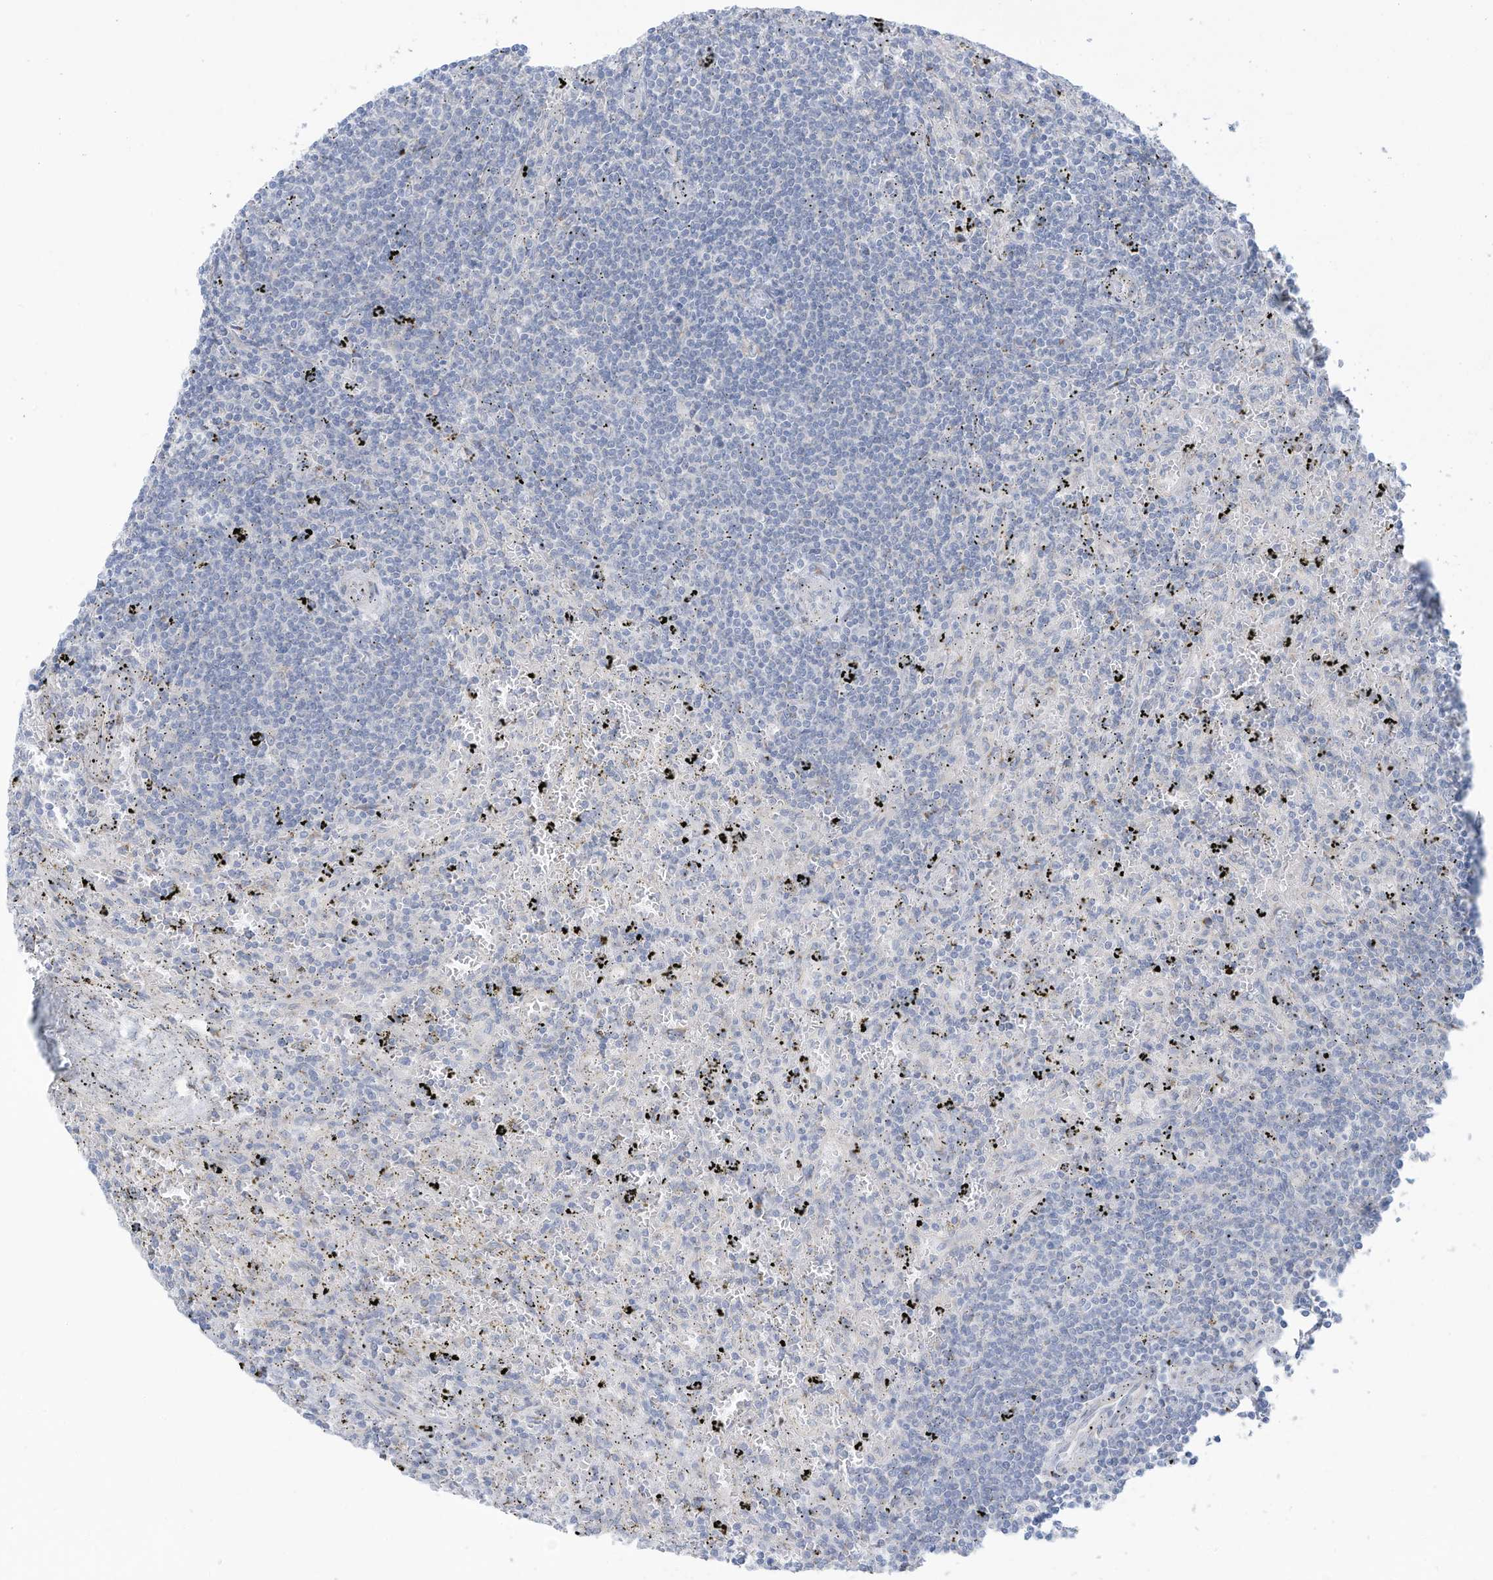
{"staining": {"intensity": "negative", "quantity": "none", "location": "none"}, "tissue": "lymphoma", "cell_type": "Tumor cells", "image_type": "cancer", "snomed": [{"axis": "morphology", "description": "Malignant lymphoma, non-Hodgkin's type, Low grade"}, {"axis": "topography", "description": "Spleen"}], "caption": "Tumor cells are negative for brown protein staining in low-grade malignant lymphoma, non-Hodgkin's type.", "gene": "TRMT2B", "patient": {"sex": "male", "age": 76}}